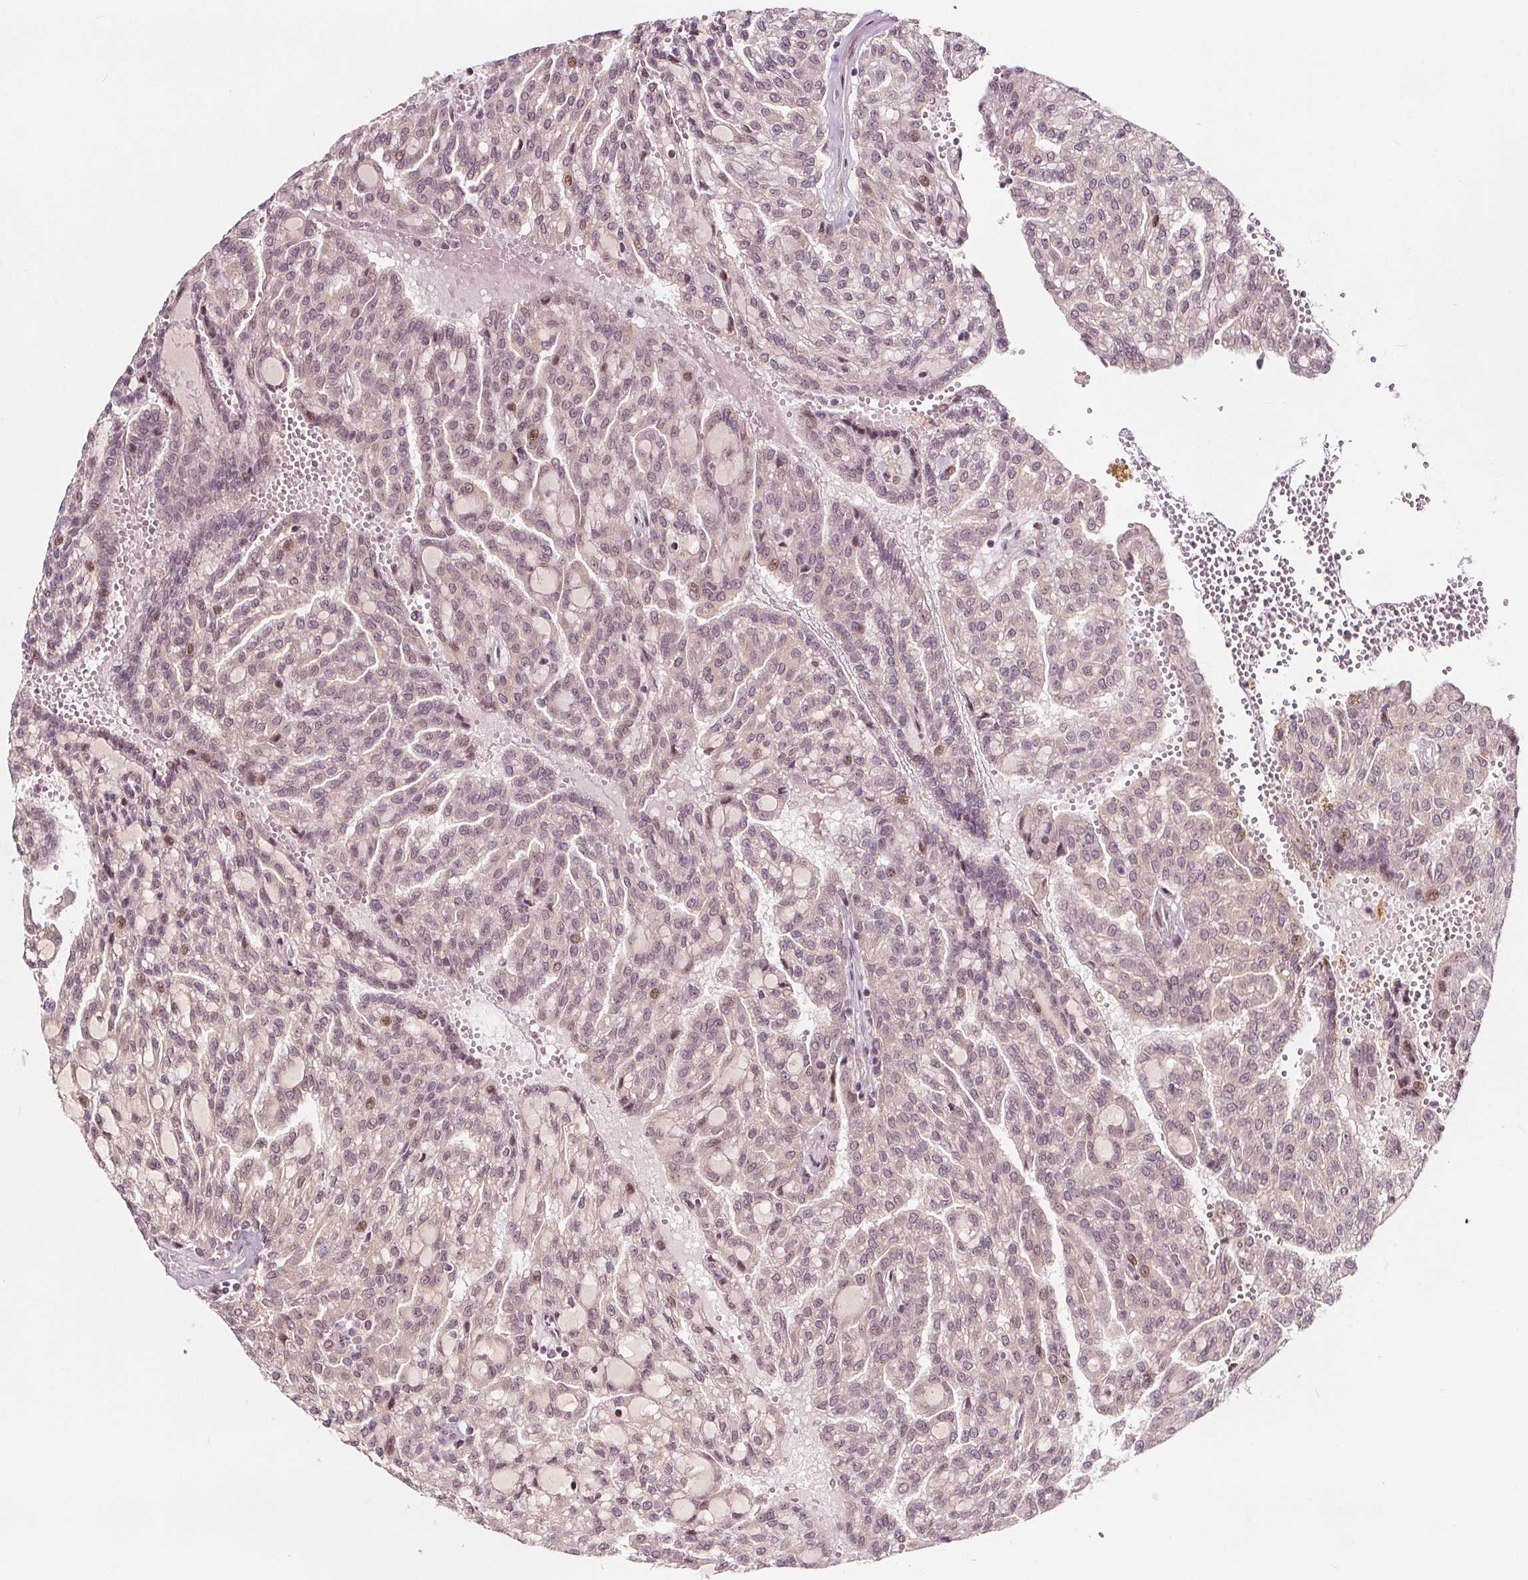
{"staining": {"intensity": "moderate", "quantity": "<25%", "location": "nuclear"}, "tissue": "renal cancer", "cell_type": "Tumor cells", "image_type": "cancer", "snomed": [{"axis": "morphology", "description": "Adenocarcinoma, NOS"}, {"axis": "topography", "description": "Kidney"}], "caption": "Renal cancer stained for a protein reveals moderate nuclear positivity in tumor cells.", "gene": "AKT1S1", "patient": {"sex": "male", "age": 63}}